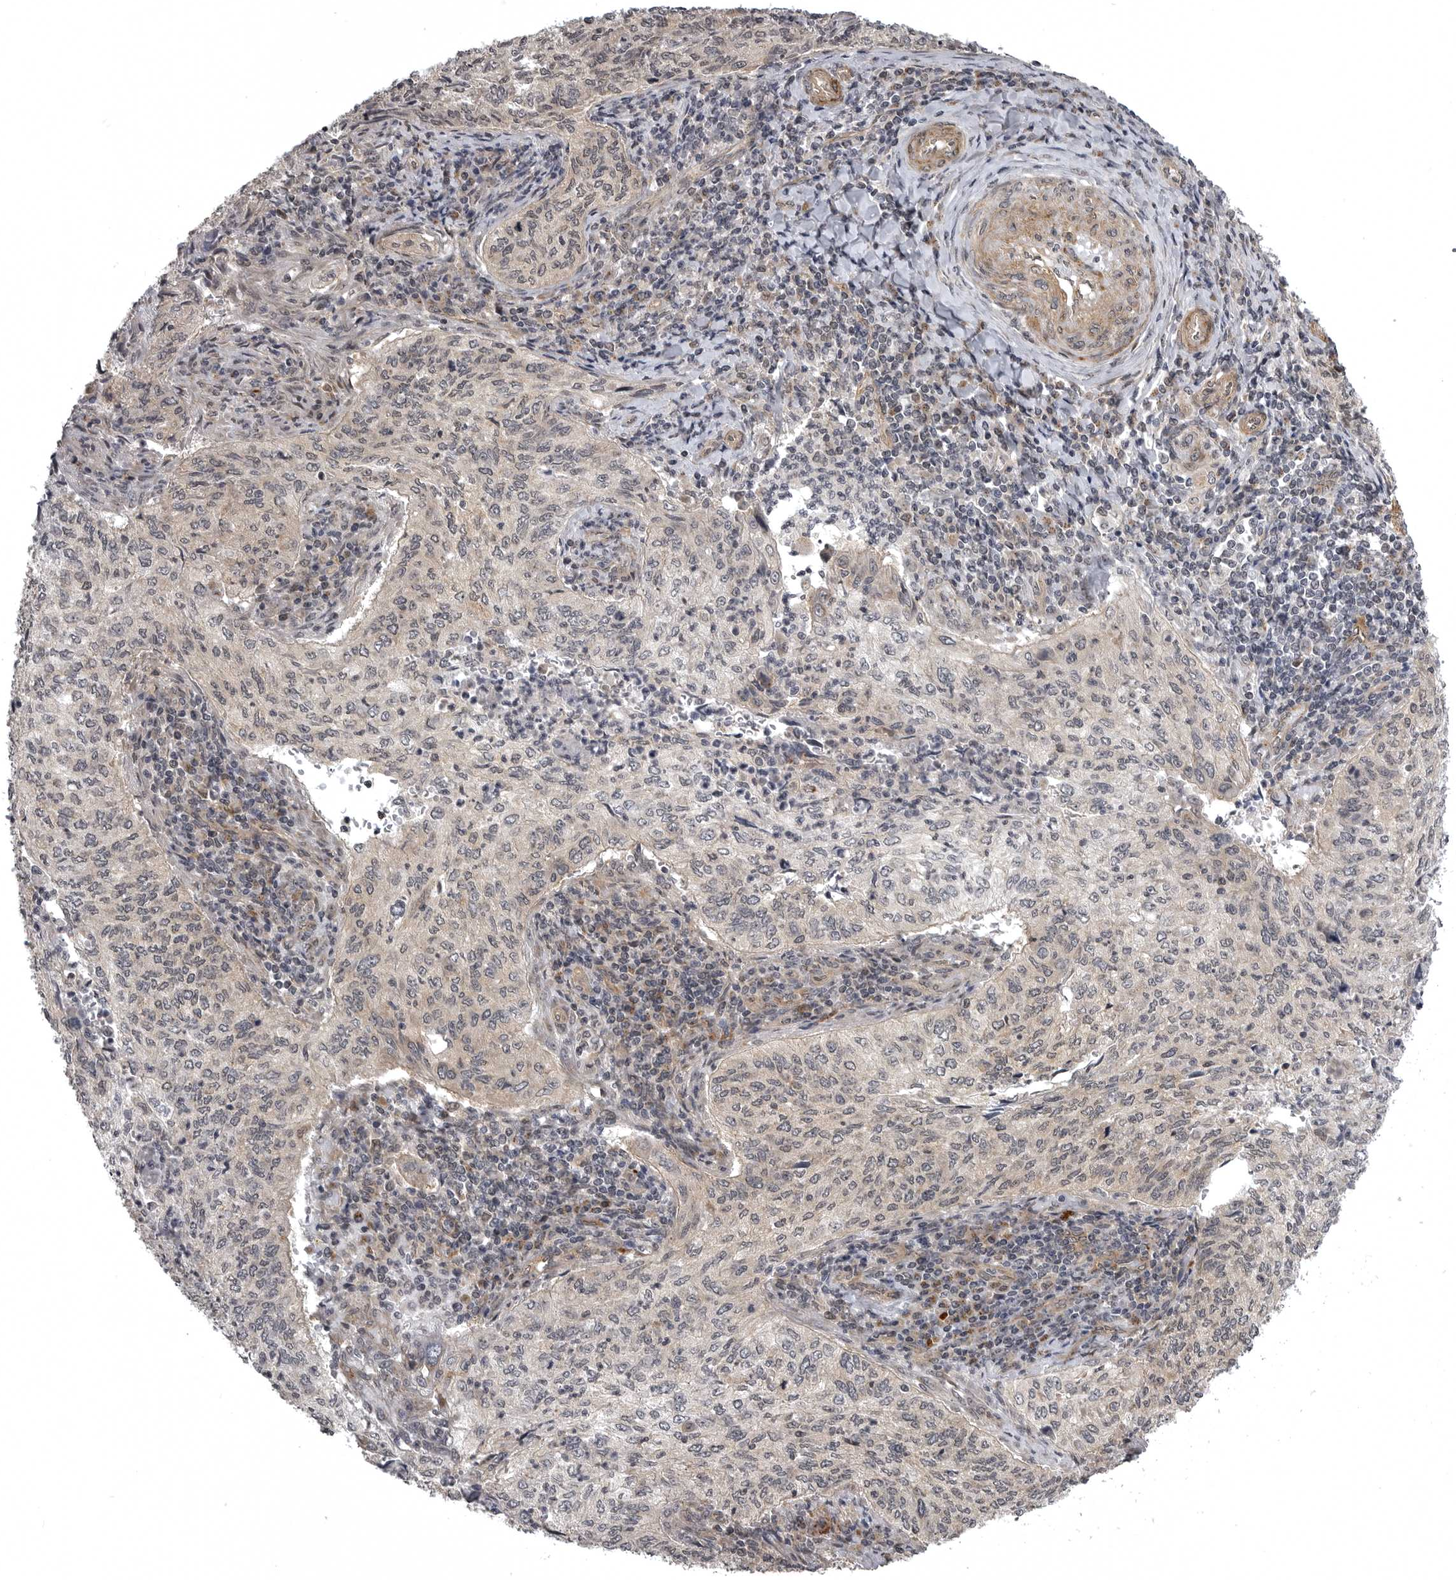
{"staining": {"intensity": "weak", "quantity": "<25%", "location": "cytoplasmic/membranous,nuclear"}, "tissue": "cervical cancer", "cell_type": "Tumor cells", "image_type": "cancer", "snomed": [{"axis": "morphology", "description": "Squamous cell carcinoma, NOS"}, {"axis": "topography", "description": "Cervix"}], "caption": "Tumor cells show no significant positivity in squamous cell carcinoma (cervical).", "gene": "SNX16", "patient": {"sex": "female", "age": 30}}